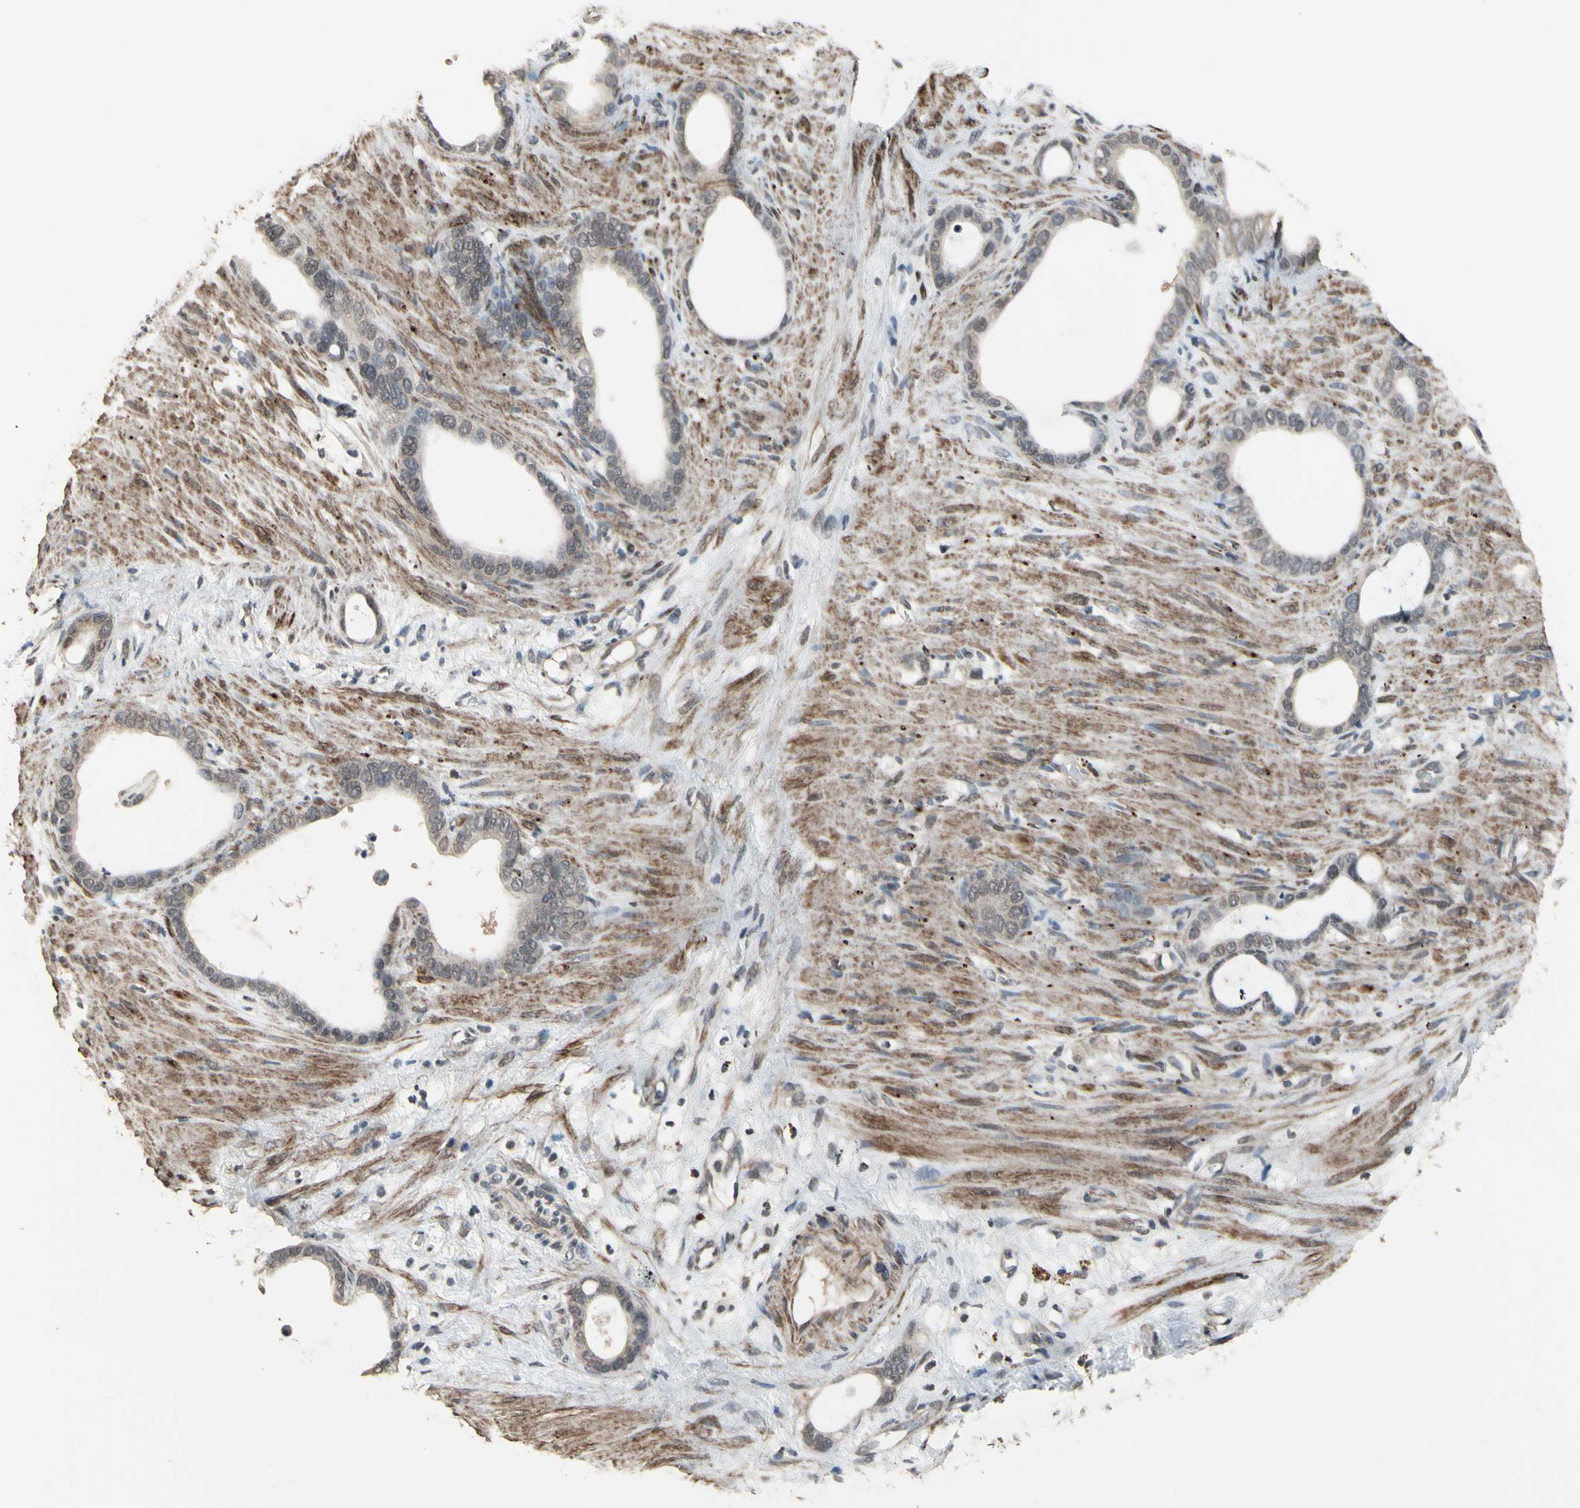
{"staining": {"intensity": "weak", "quantity": "<25%", "location": "cytoplasmic/membranous,nuclear"}, "tissue": "stomach cancer", "cell_type": "Tumor cells", "image_type": "cancer", "snomed": [{"axis": "morphology", "description": "Adenocarcinoma, NOS"}, {"axis": "topography", "description": "Stomach"}], "caption": "Stomach cancer was stained to show a protein in brown. There is no significant positivity in tumor cells.", "gene": "ZNF174", "patient": {"sex": "female", "age": 75}}